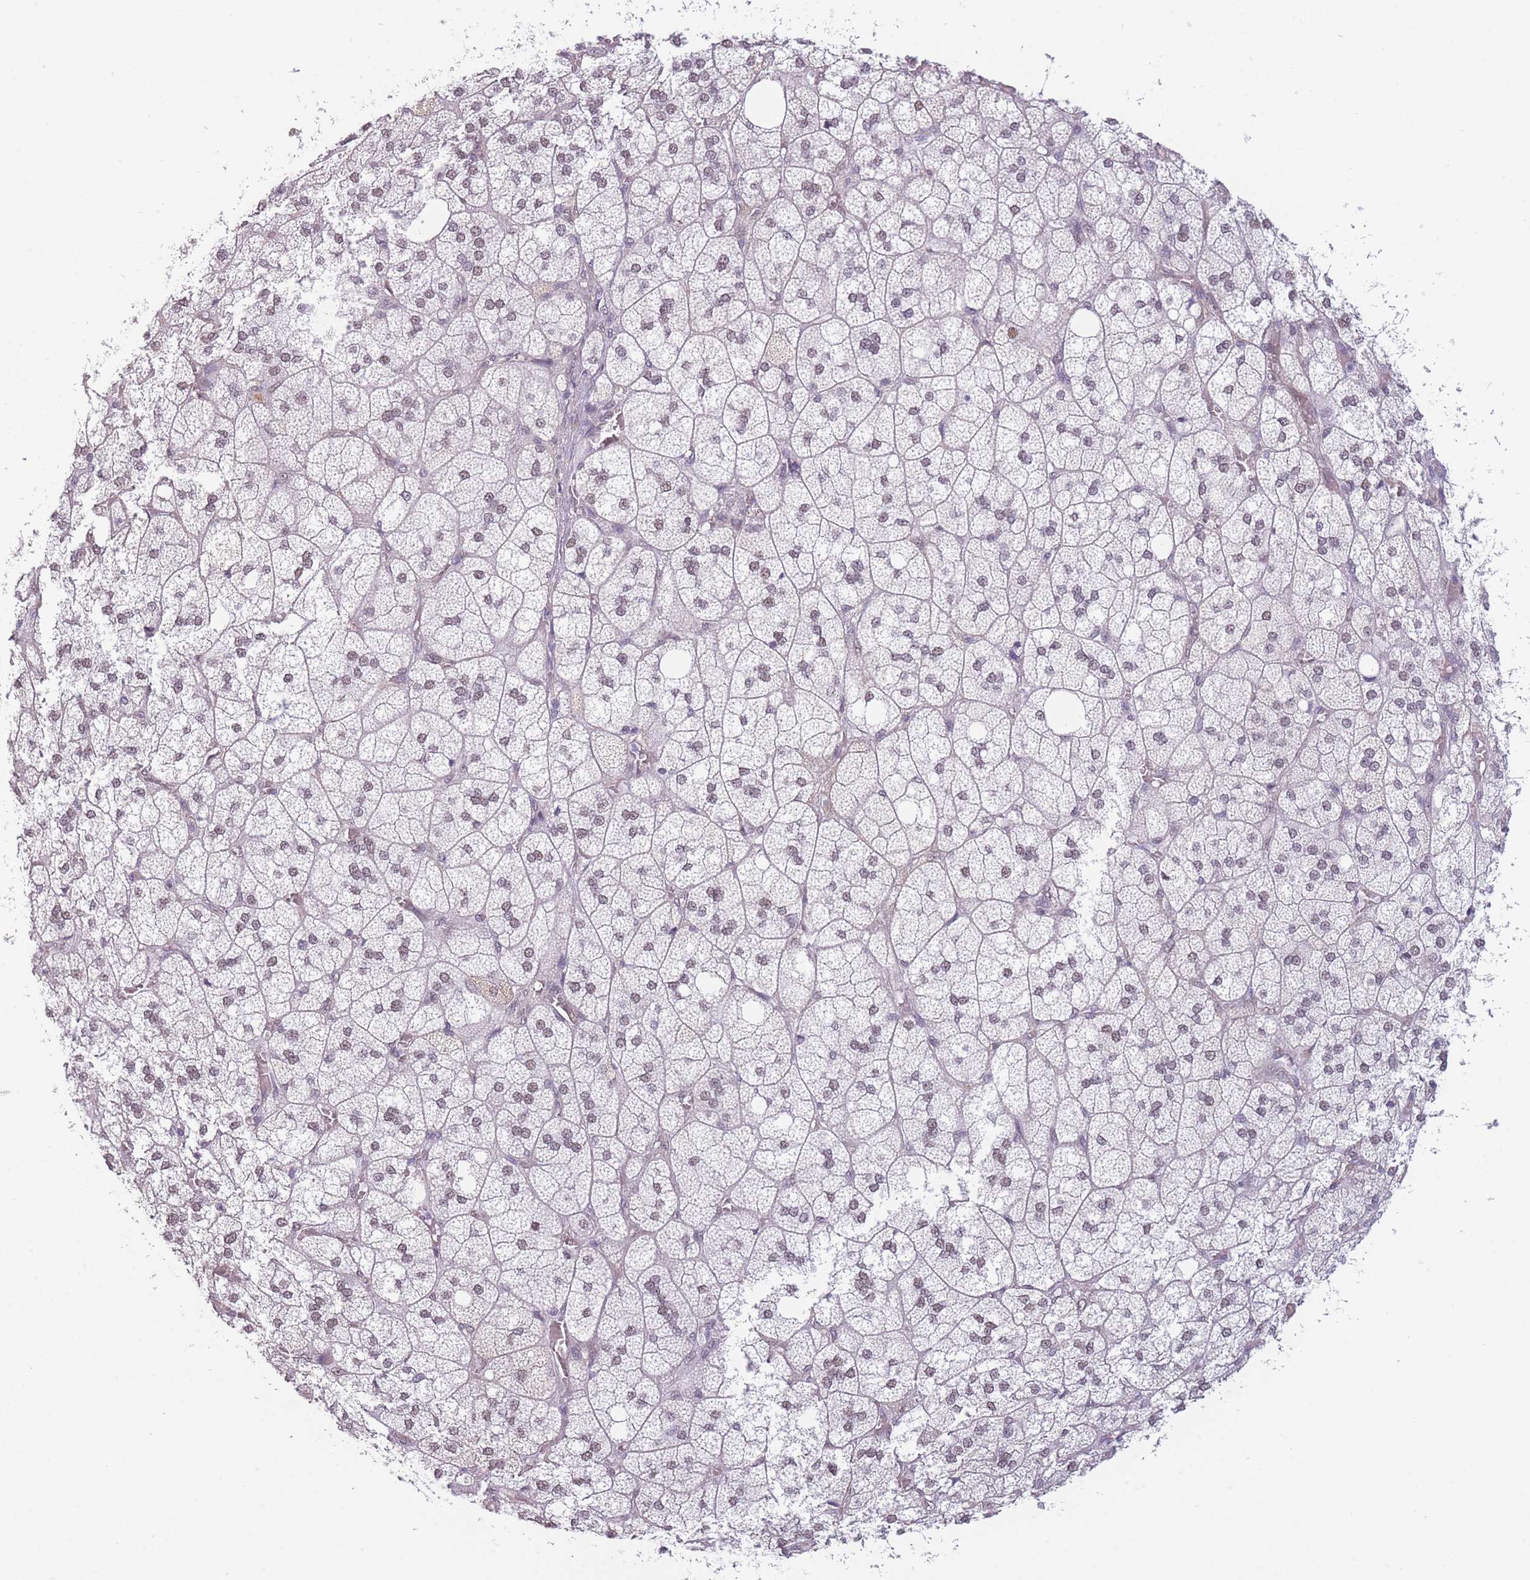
{"staining": {"intensity": "weak", "quantity": ">75%", "location": "nuclear"}, "tissue": "adrenal gland", "cell_type": "Glandular cells", "image_type": "normal", "snomed": [{"axis": "morphology", "description": "Normal tissue, NOS"}, {"axis": "topography", "description": "Adrenal gland"}], "caption": "Weak nuclear expression is appreciated in about >75% of glandular cells in benign adrenal gland.", "gene": "SIN3B", "patient": {"sex": "male", "age": 61}}